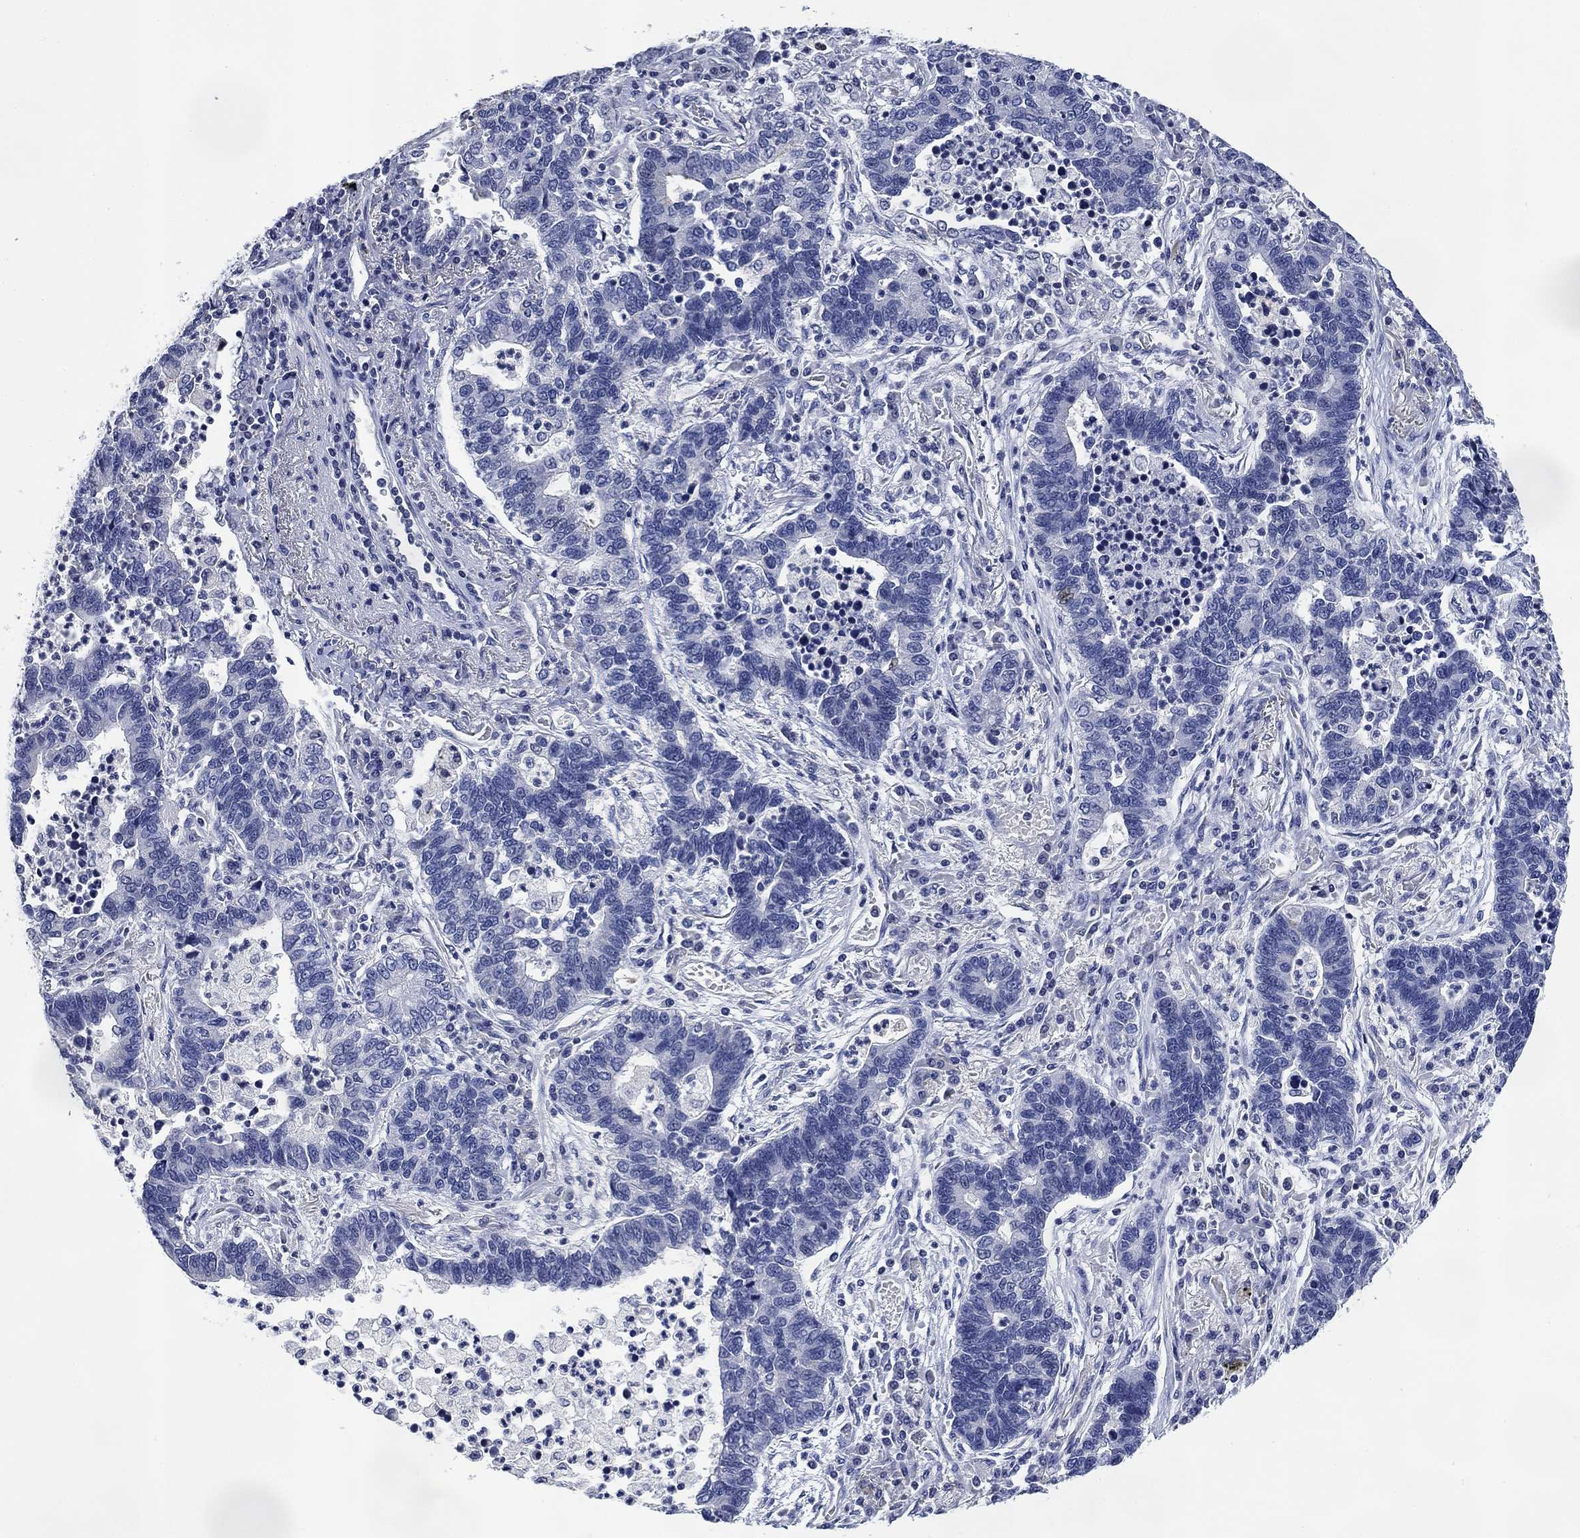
{"staining": {"intensity": "negative", "quantity": "none", "location": "none"}, "tissue": "lung cancer", "cell_type": "Tumor cells", "image_type": "cancer", "snomed": [{"axis": "morphology", "description": "Adenocarcinoma, NOS"}, {"axis": "topography", "description": "Lung"}], "caption": "Tumor cells show no significant staining in lung cancer (adenocarcinoma).", "gene": "DAZL", "patient": {"sex": "female", "age": 57}}